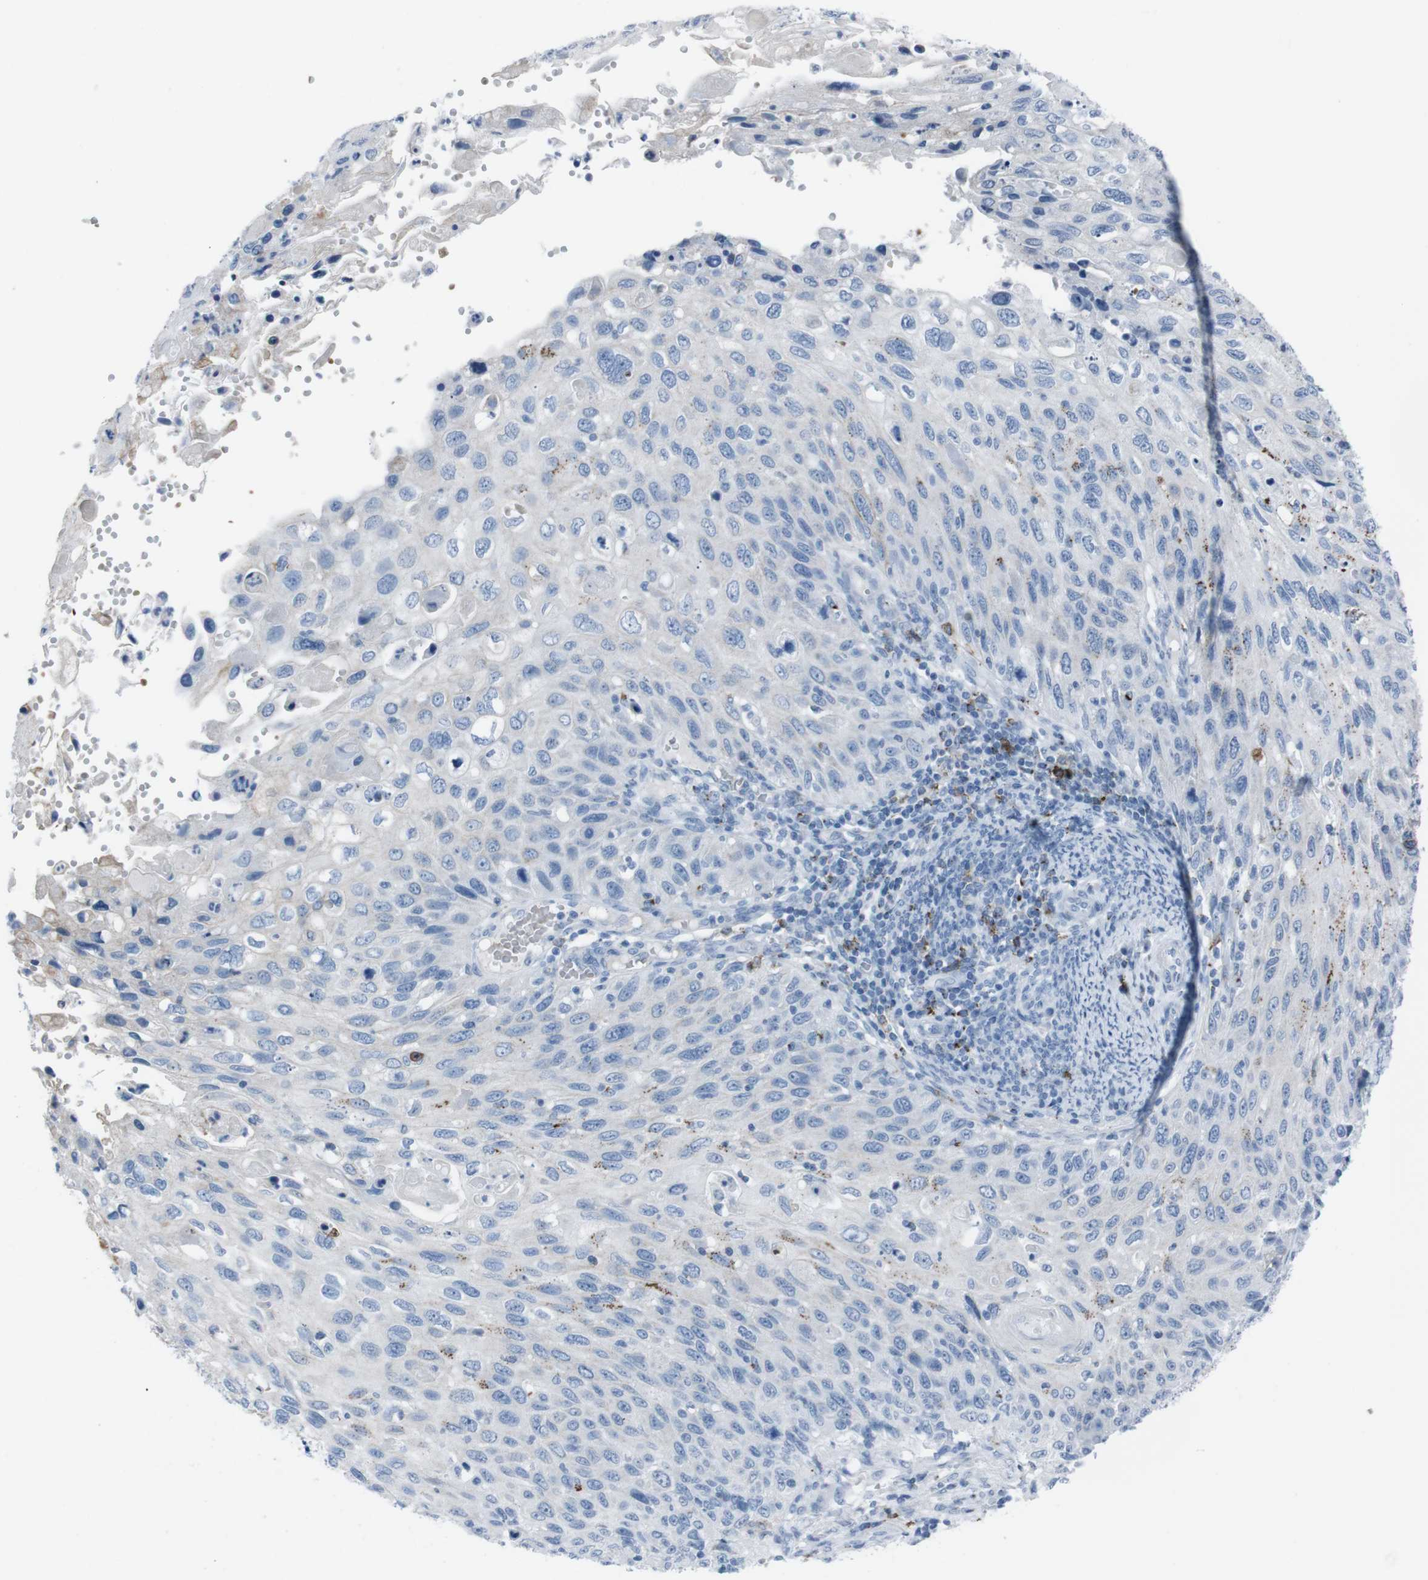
{"staining": {"intensity": "moderate", "quantity": "<25%", "location": "cytoplasmic/membranous"}, "tissue": "cervical cancer", "cell_type": "Tumor cells", "image_type": "cancer", "snomed": [{"axis": "morphology", "description": "Squamous cell carcinoma, NOS"}, {"axis": "topography", "description": "Cervix"}], "caption": "IHC histopathology image of cervical cancer (squamous cell carcinoma) stained for a protein (brown), which exhibits low levels of moderate cytoplasmic/membranous staining in approximately <25% of tumor cells.", "gene": "ST6GAL1", "patient": {"sex": "female", "age": 70}}